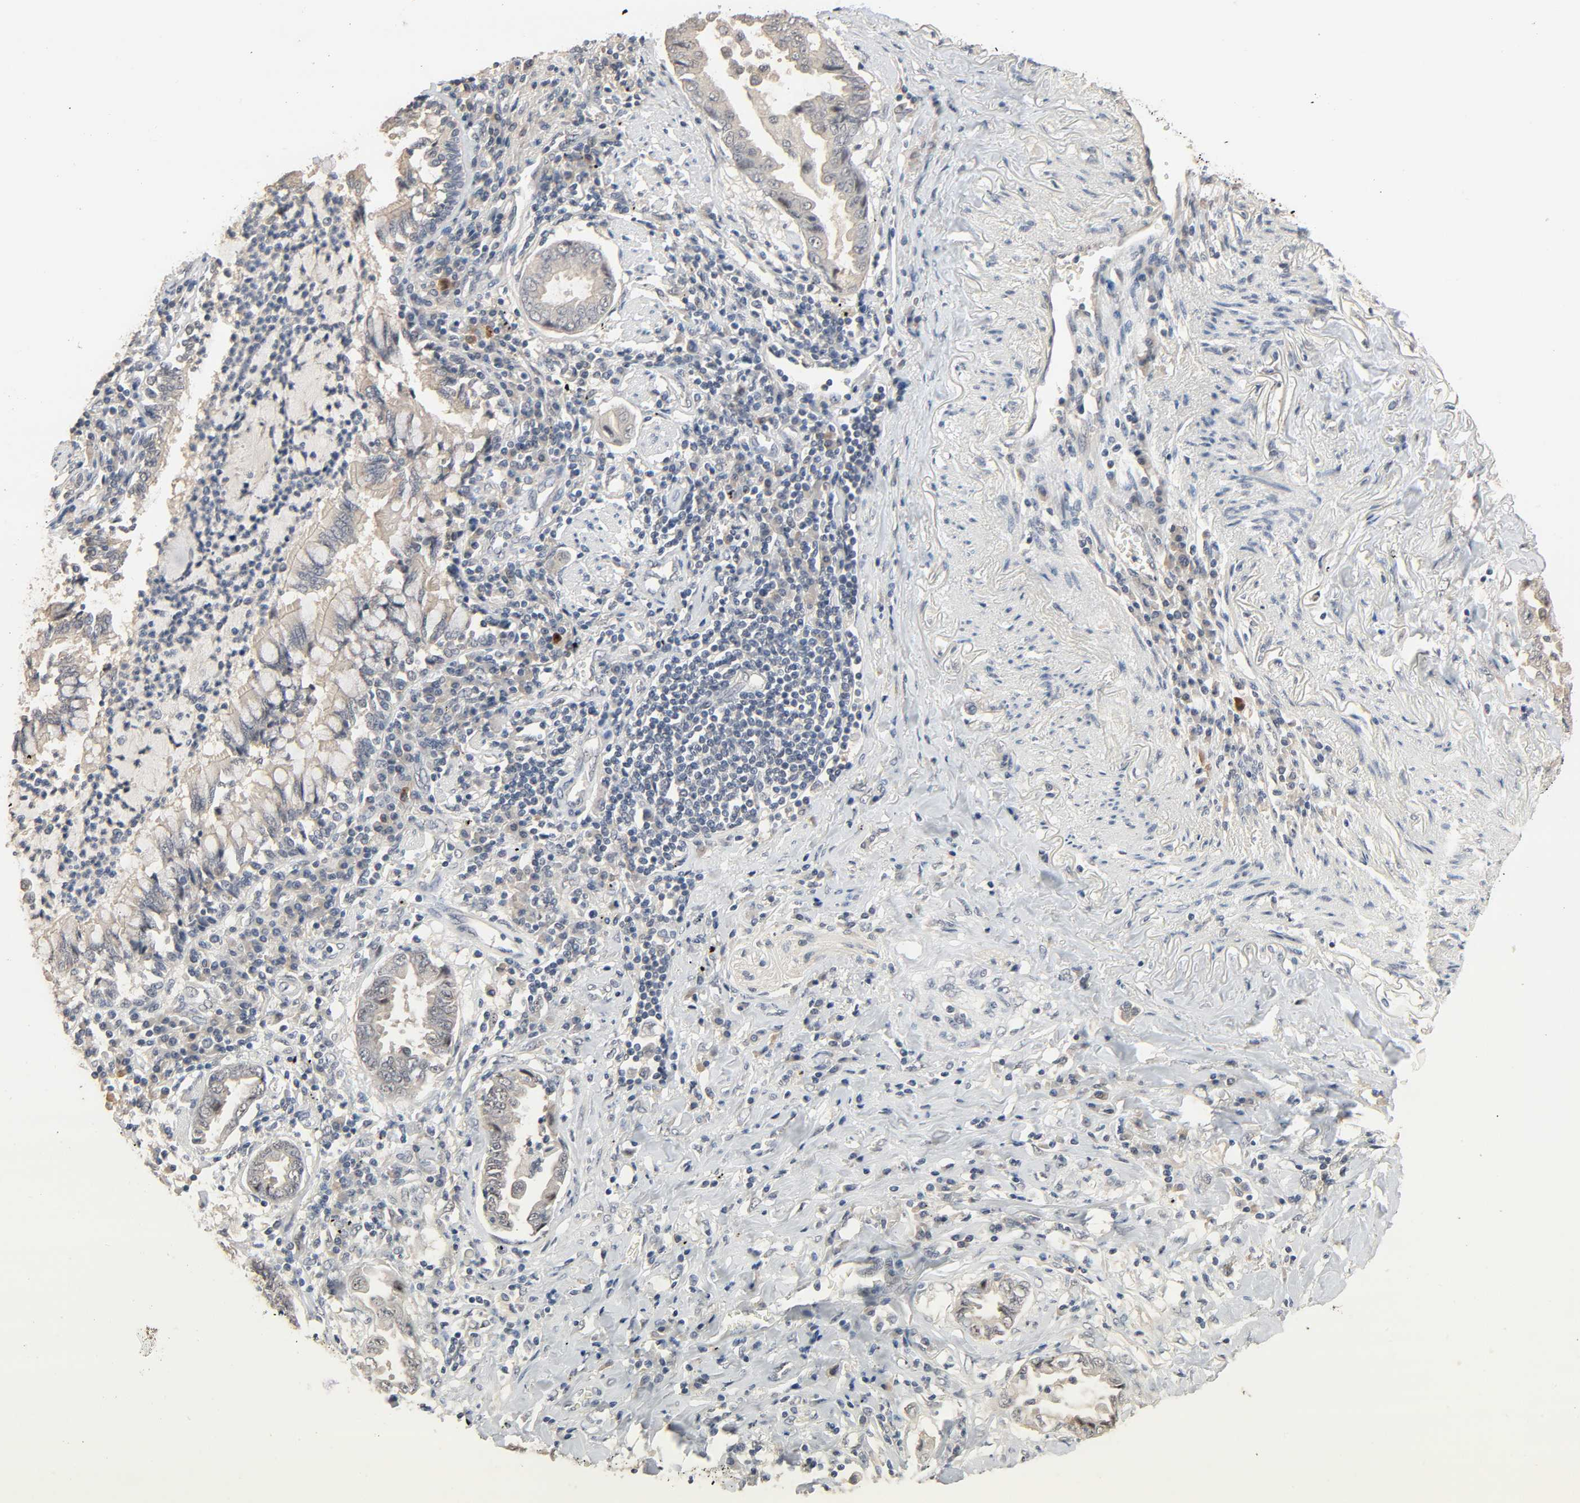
{"staining": {"intensity": "negative", "quantity": "none", "location": "none"}, "tissue": "lung cancer", "cell_type": "Tumor cells", "image_type": "cancer", "snomed": [{"axis": "morphology", "description": "Normal tissue, NOS"}, {"axis": "morphology", "description": "Inflammation, NOS"}, {"axis": "morphology", "description": "Adenocarcinoma, NOS"}, {"axis": "topography", "description": "Lung"}], "caption": "The image displays no significant expression in tumor cells of lung cancer.", "gene": "MAGEA8", "patient": {"sex": "female", "age": 64}}